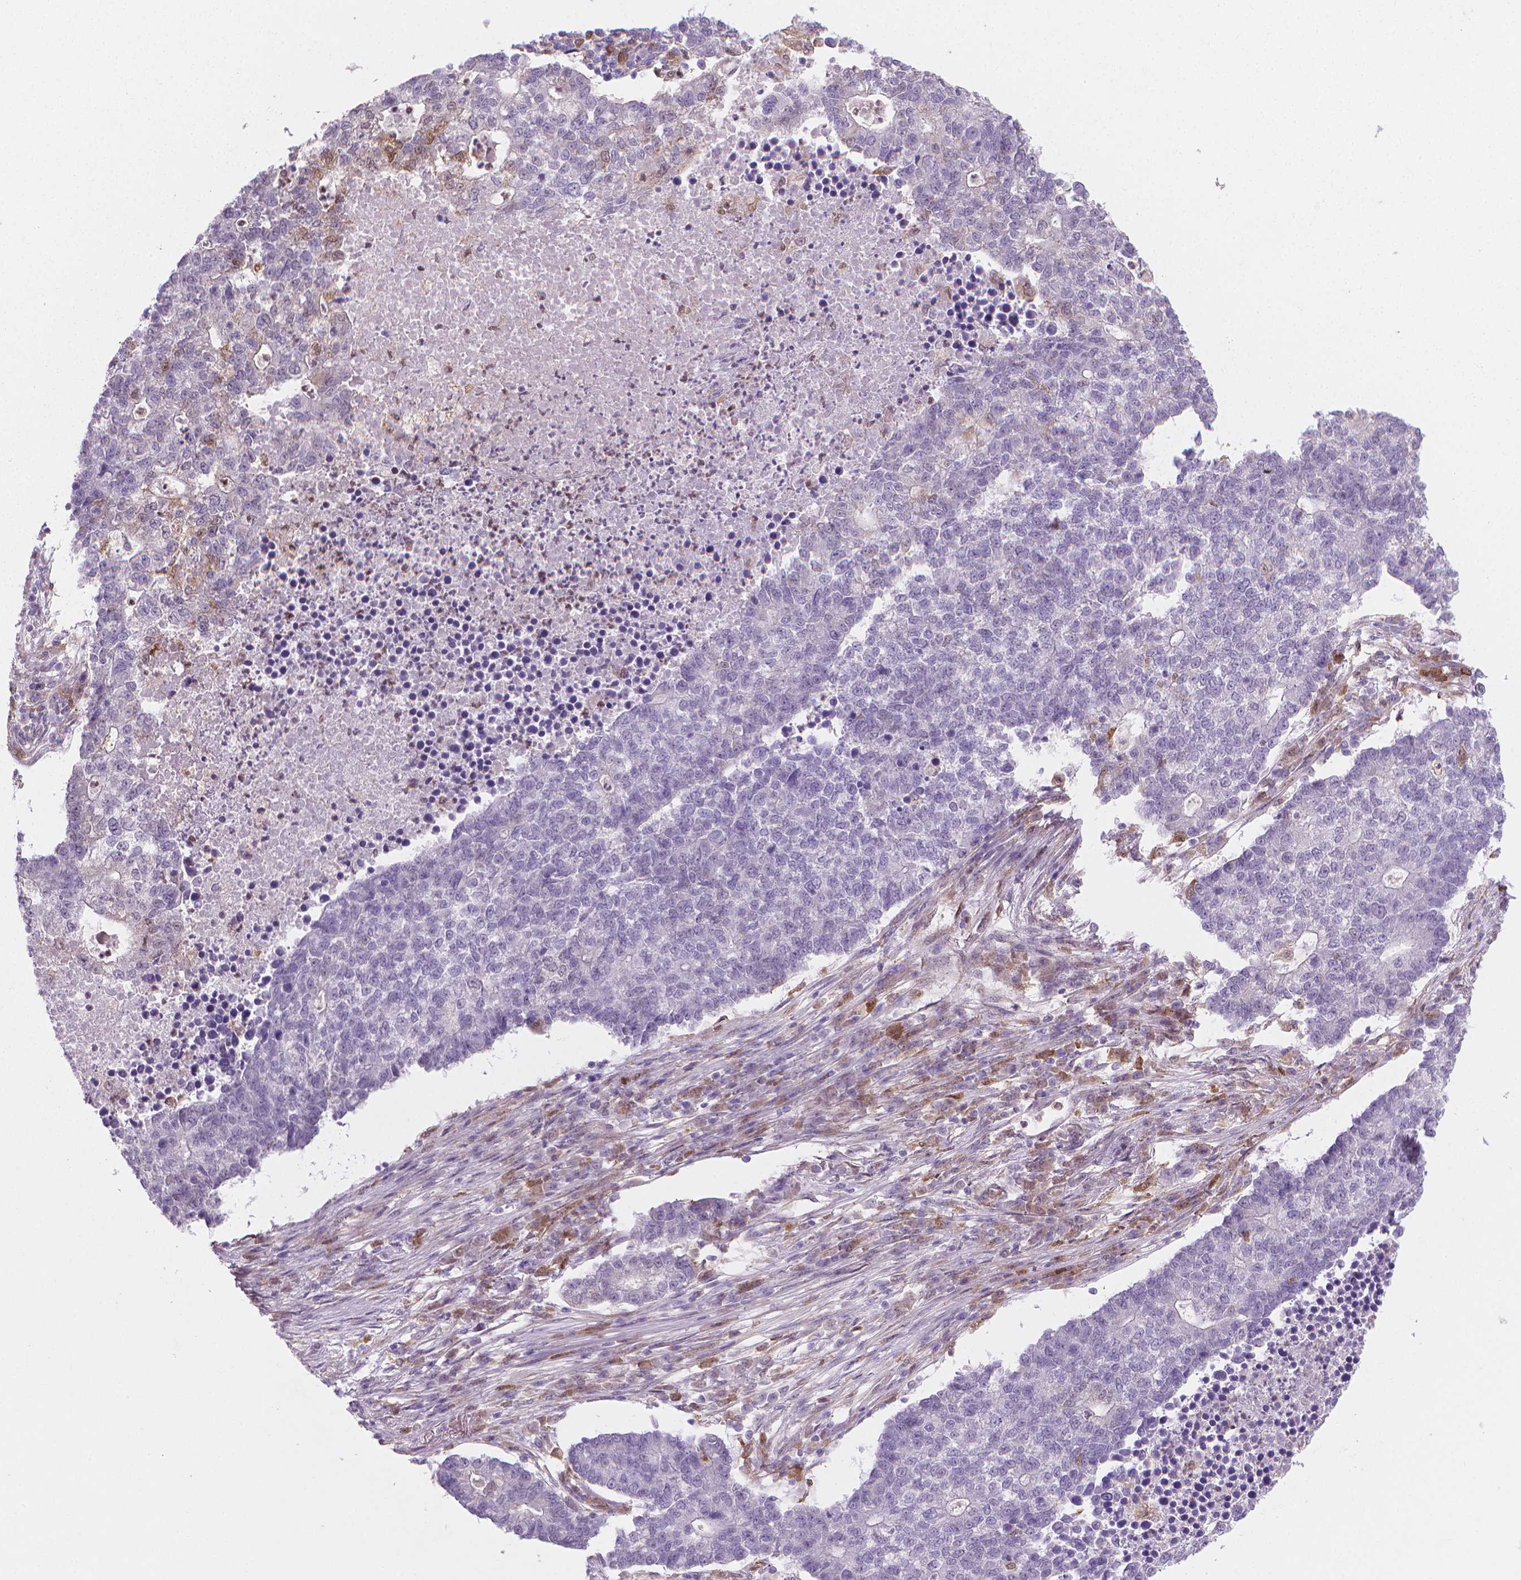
{"staining": {"intensity": "negative", "quantity": "none", "location": "none"}, "tissue": "lung cancer", "cell_type": "Tumor cells", "image_type": "cancer", "snomed": [{"axis": "morphology", "description": "Adenocarcinoma, NOS"}, {"axis": "topography", "description": "Lung"}], "caption": "There is no significant staining in tumor cells of adenocarcinoma (lung).", "gene": "TNFAIP2", "patient": {"sex": "male", "age": 57}}